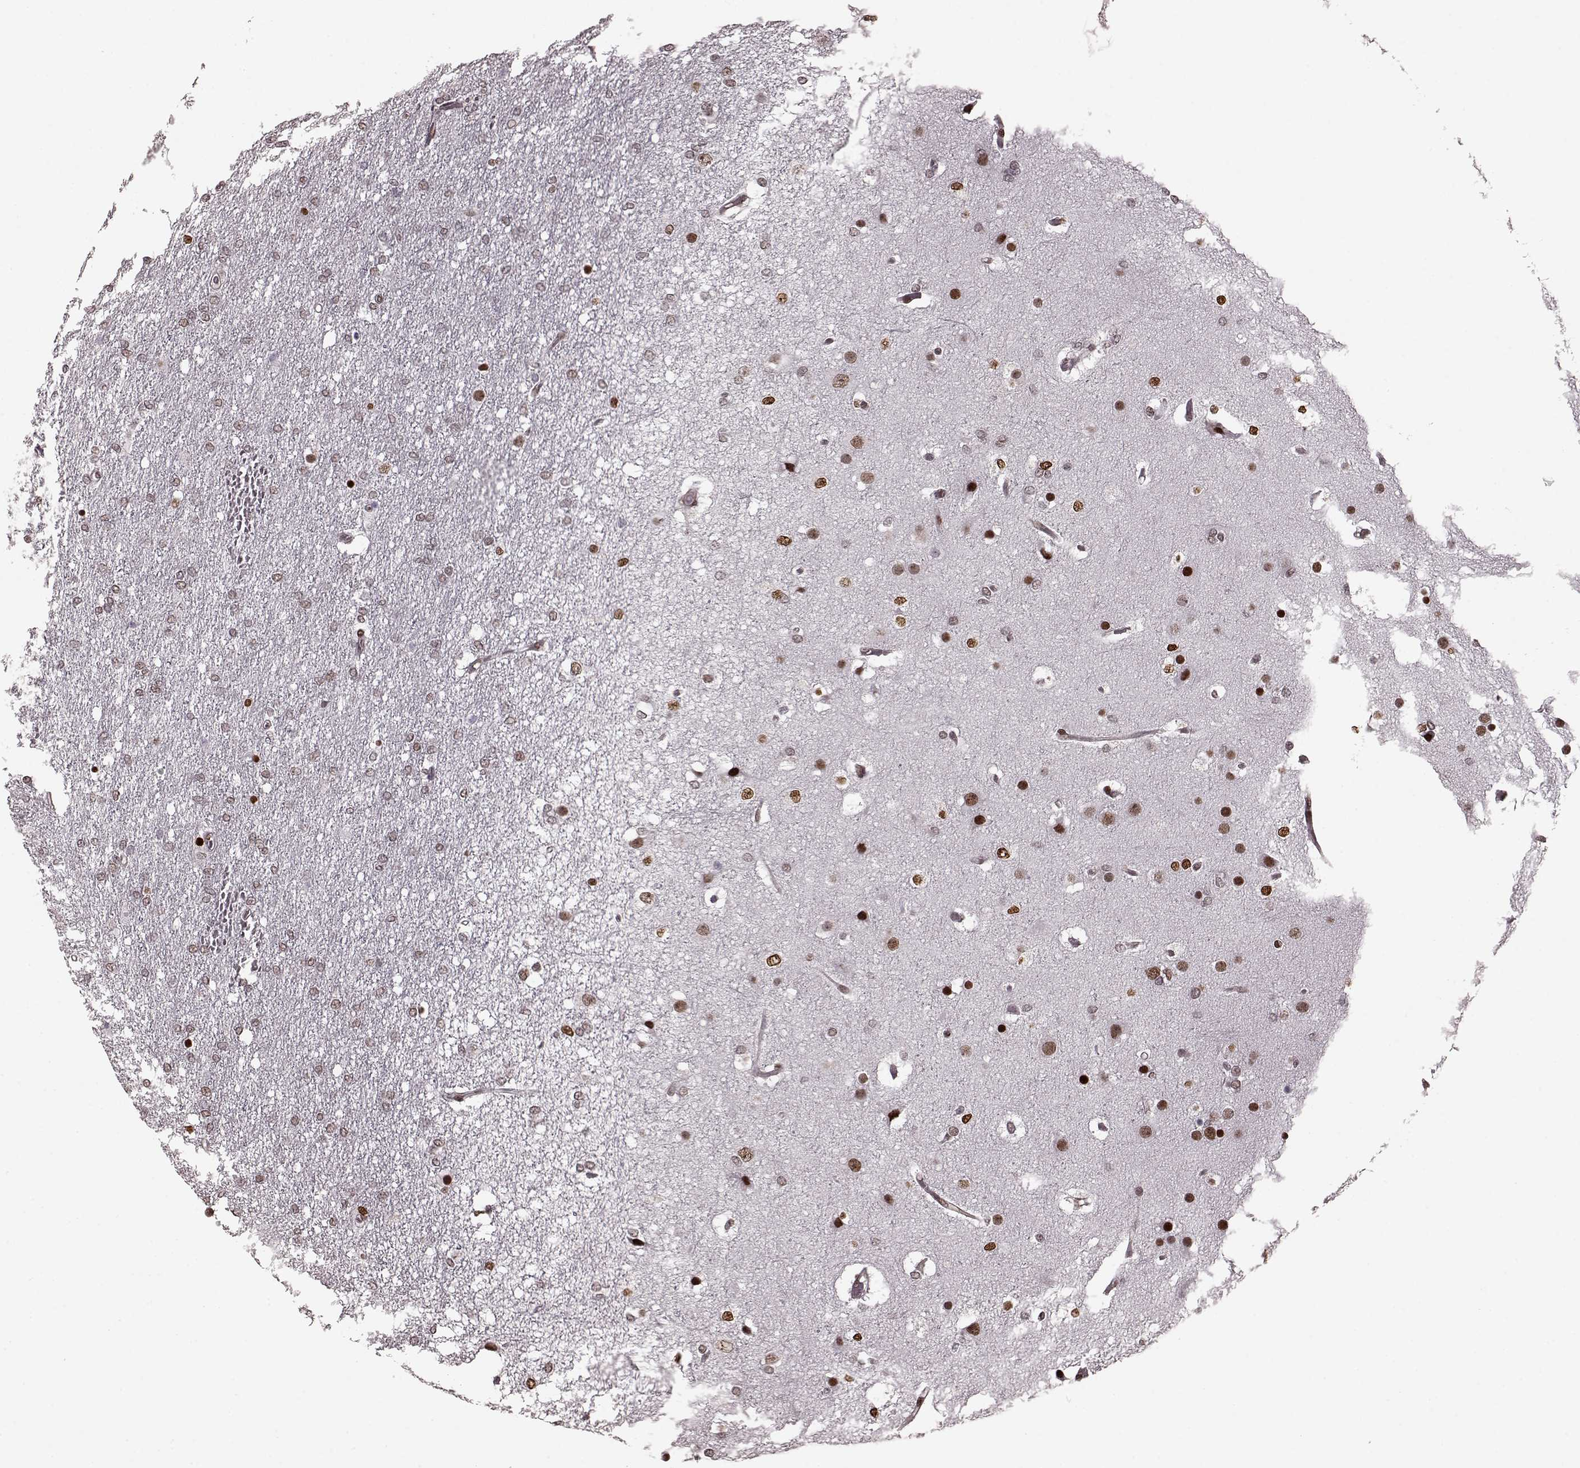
{"staining": {"intensity": "weak", "quantity": ">75%", "location": "nuclear"}, "tissue": "glioma", "cell_type": "Tumor cells", "image_type": "cancer", "snomed": [{"axis": "morphology", "description": "Glioma, malignant, High grade"}, {"axis": "topography", "description": "Brain"}], "caption": "This is a photomicrograph of immunohistochemistry (IHC) staining of glioma, which shows weak positivity in the nuclear of tumor cells.", "gene": "NR2C1", "patient": {"sex": "female", "age": 61}}